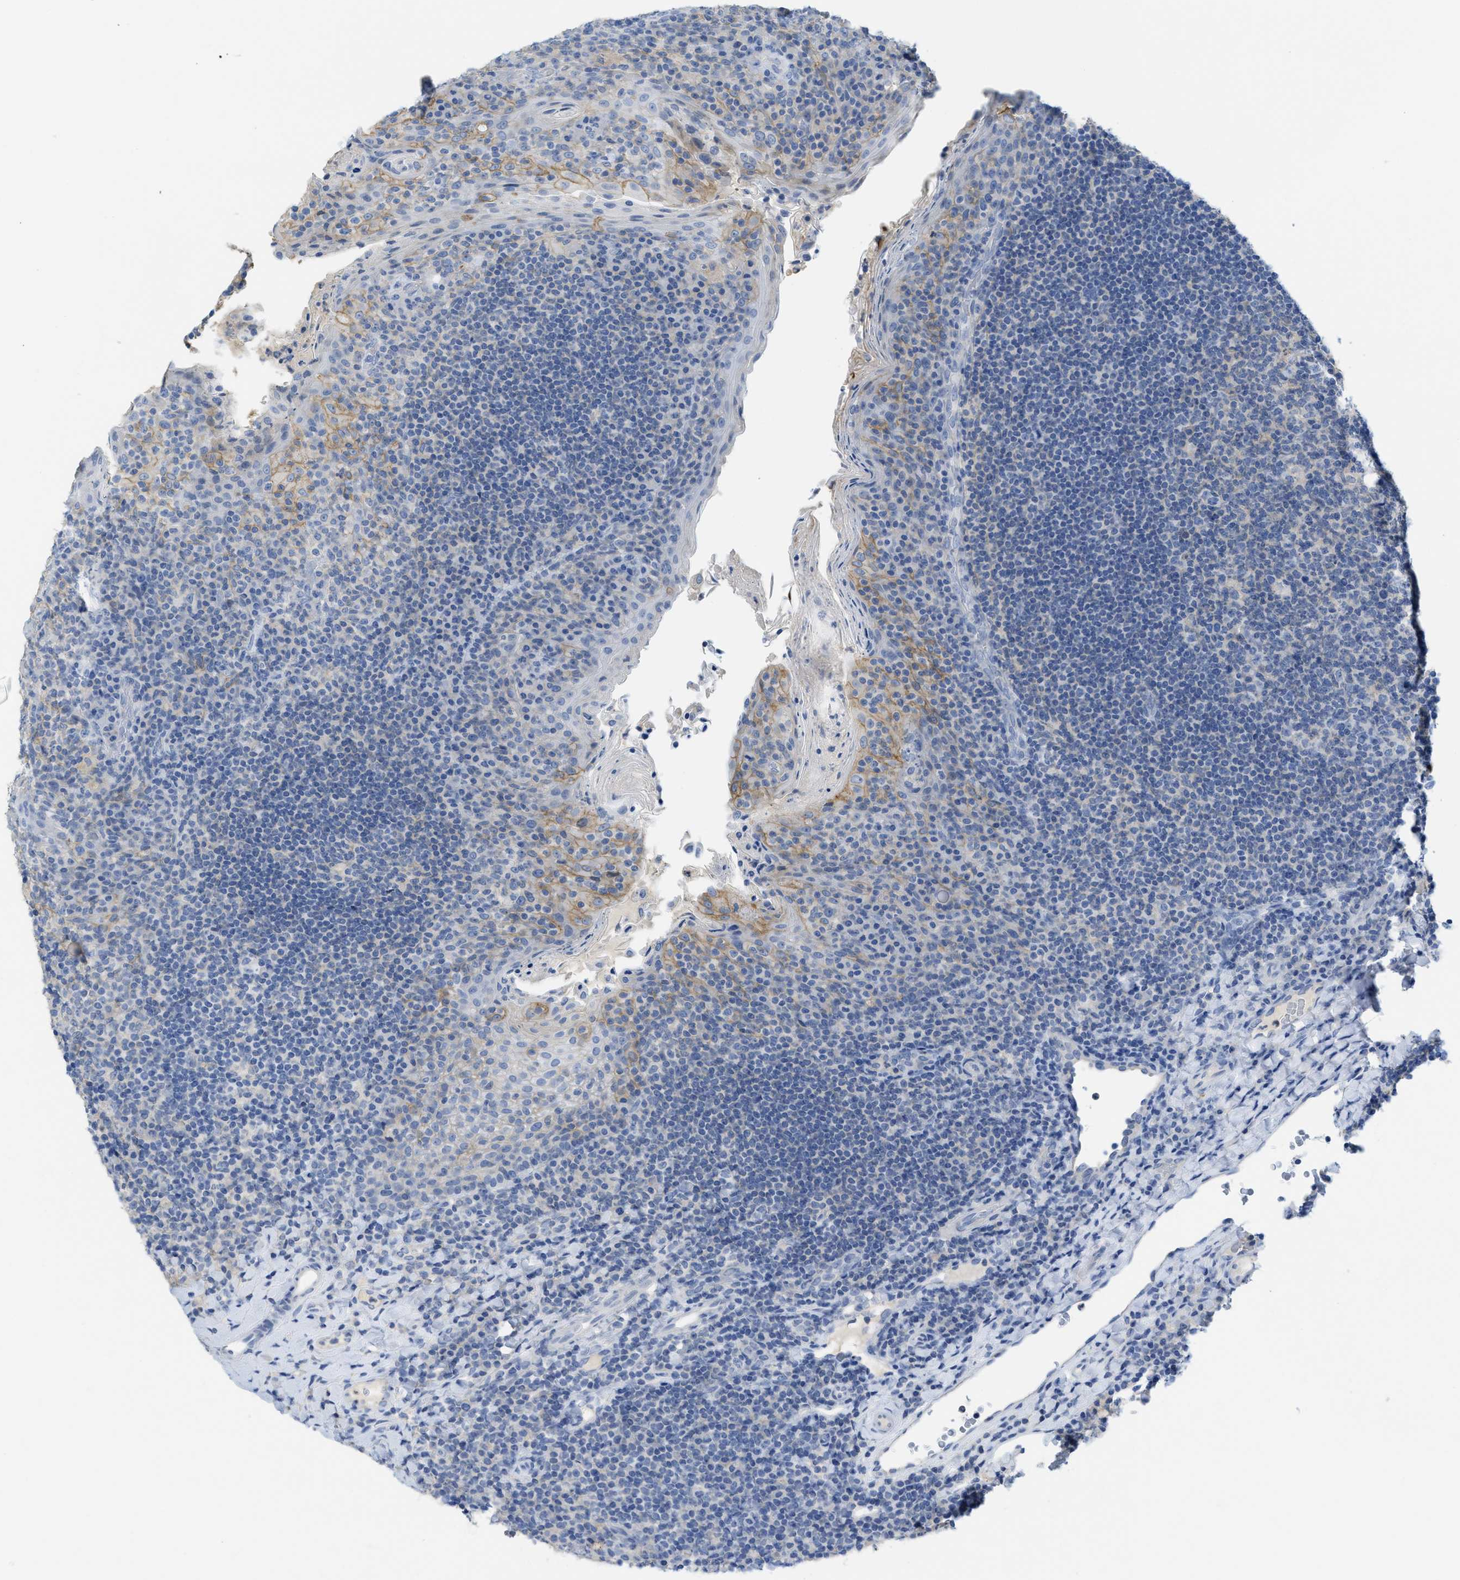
{"staining": {"intensity": "negative", "quantity": "none", "location": "none"}, "tissue": "tonsil", "cell_type": "Germinal center cells", "image_type": "normal", "snomed": [{"axis": "morphology", "description": "Normal tissue, NOS"}, {"axis": "topography", "description": "Tonsil"}], "caption": "Immunohistochemistry photomicrograph of unremarkable tonsil: tonsil stained with DAB exhibits no significant protein positivity in germinal center cells. (DAB (3,3'-diaminobenzidine) immunohistochemistry (IHC), high magnification).", "gene": "CNNM4", "patient": {"sex": "male", "age": 17}}